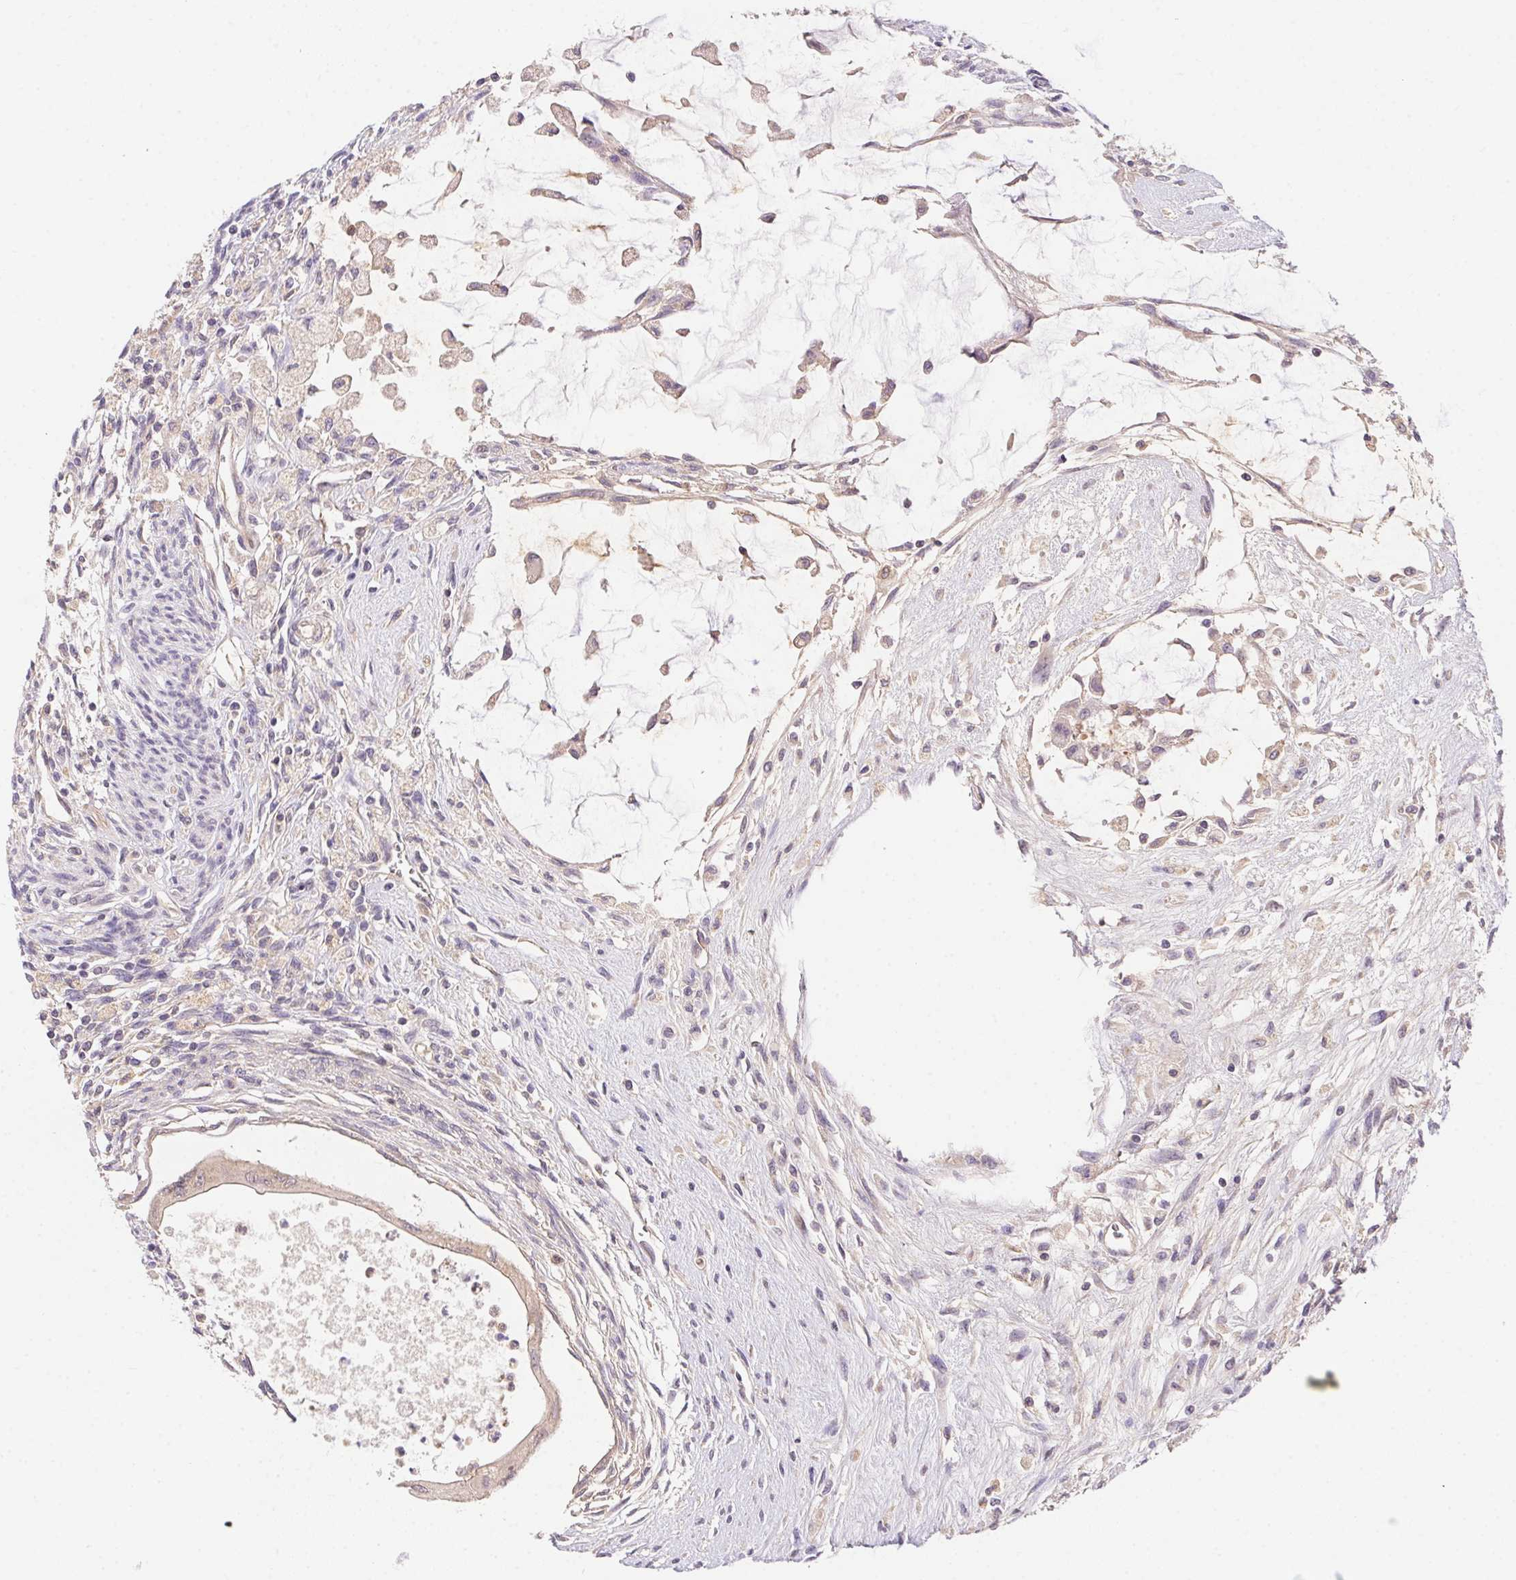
{"staining": {"intensity": "weak", "quantity": "<25%", "location": "cytoplasmic/membranous"}, "tissue": "testis cancer", "cell_type": "Tumor cells", "image_type": "cancer", "snomed": [{"axis": "morphology", "description": "Carcinoma, Embryonal, NOS"}, {"axis": "topography", "description": "Testis"}], "caption": "The histopathology image displays no staining of tumor cells in testis cancer.", "gene": "PRKAA1", "patient": {"sex": "male", "age": 37}}